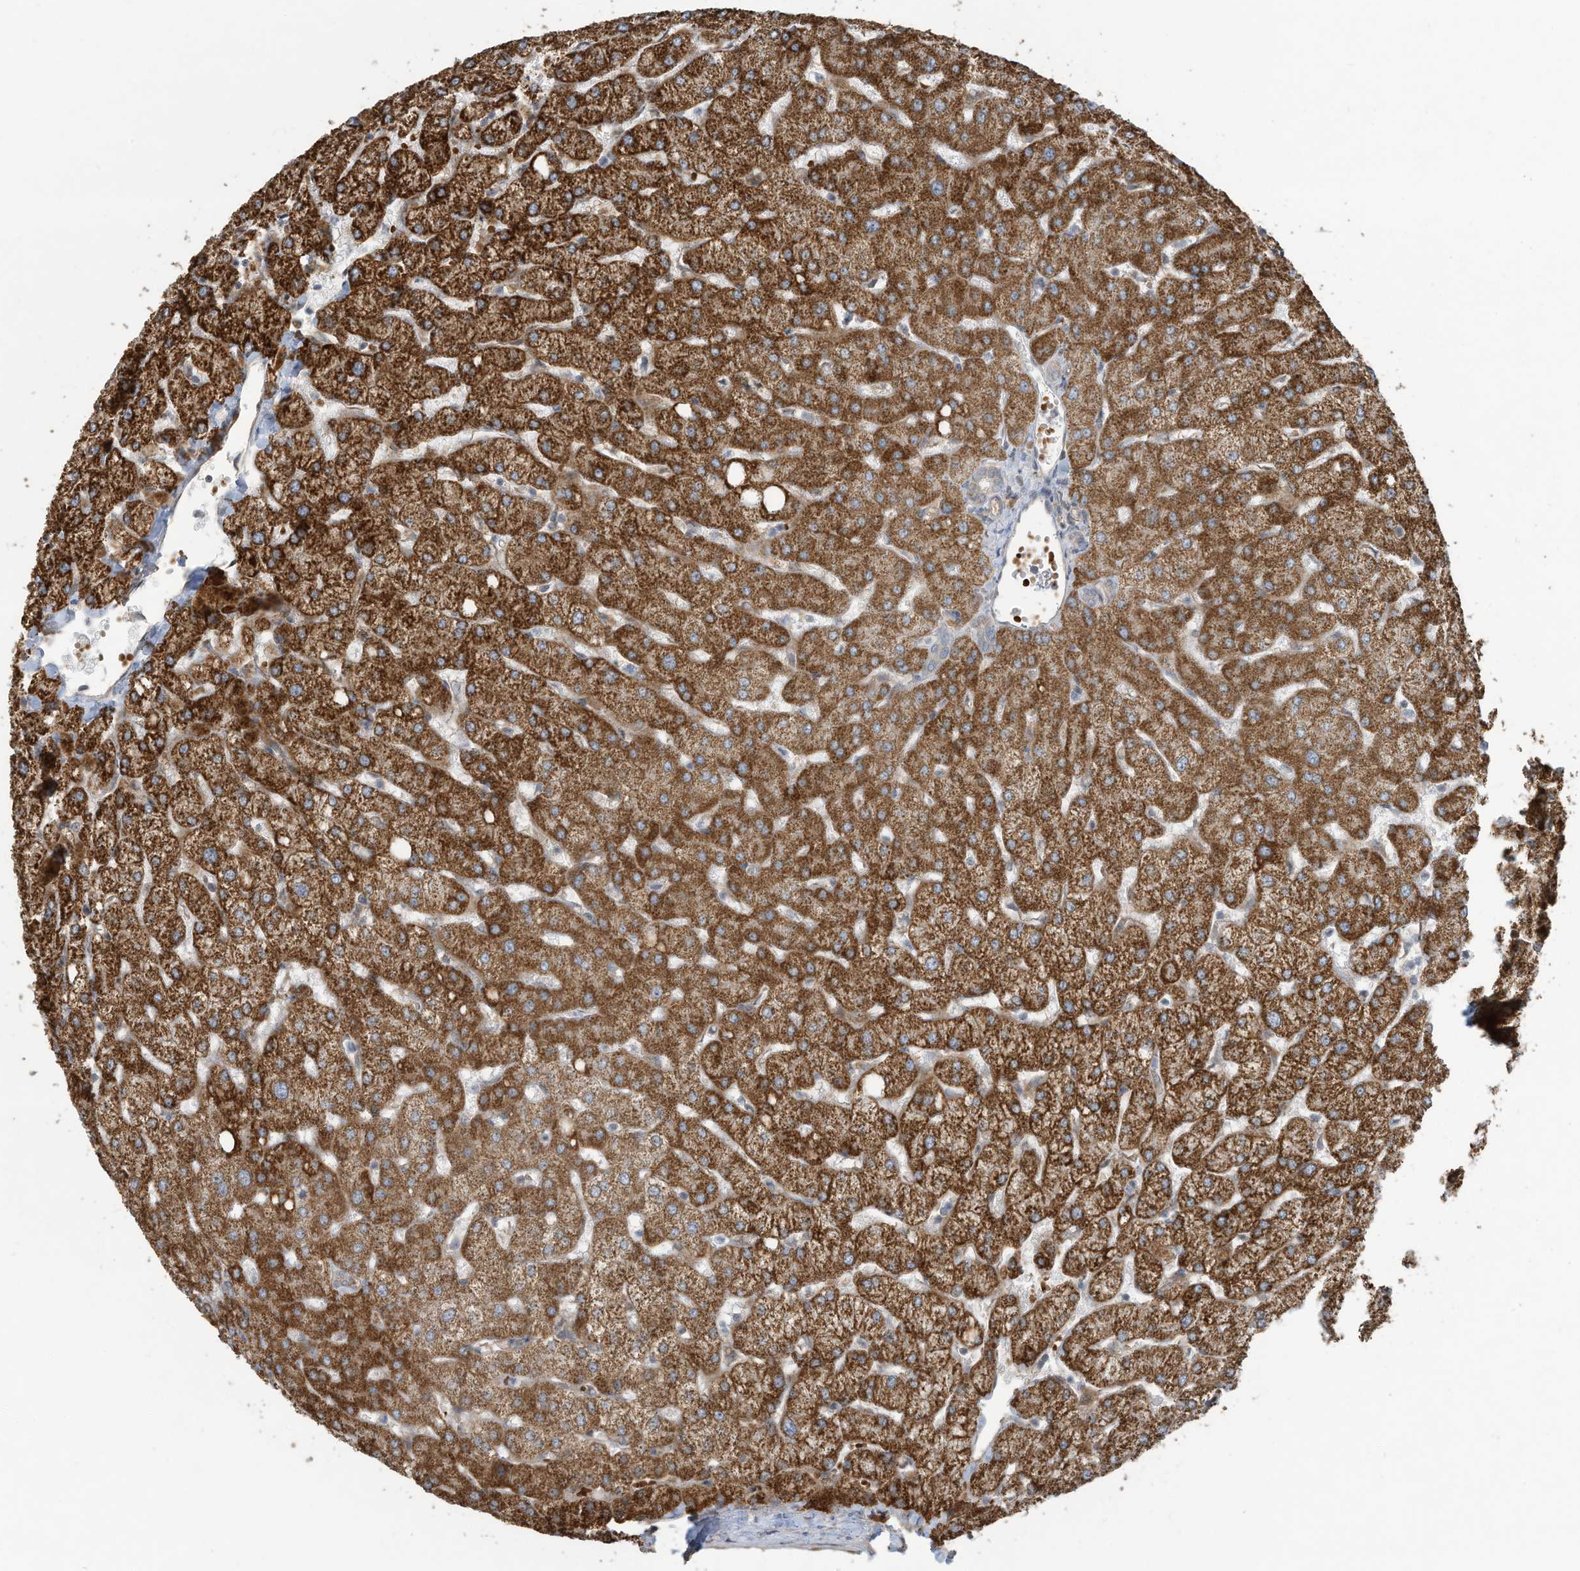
{"staining": {"intensity": "weak", "quantity": "<25%", "location": "cytoplasmic/membranous"}, "tissue": "liver", "cell_type": "Cholangiocytes", "image_type": "normal", "snomed": [{"axis": "morphology", "description": "Normal tissue, NOS"}, {"axis": "topography", "description": "Liver"}], "caption": "The immunohistochemistry (IHC) image has no significant expression in cholangiocytes of liver. (DAB (3,3'-diaminobenzidine) IHC with hematoxylin counter stain).", "gene": "ERI2", "patient": {"sex": "female", "age": 54}}